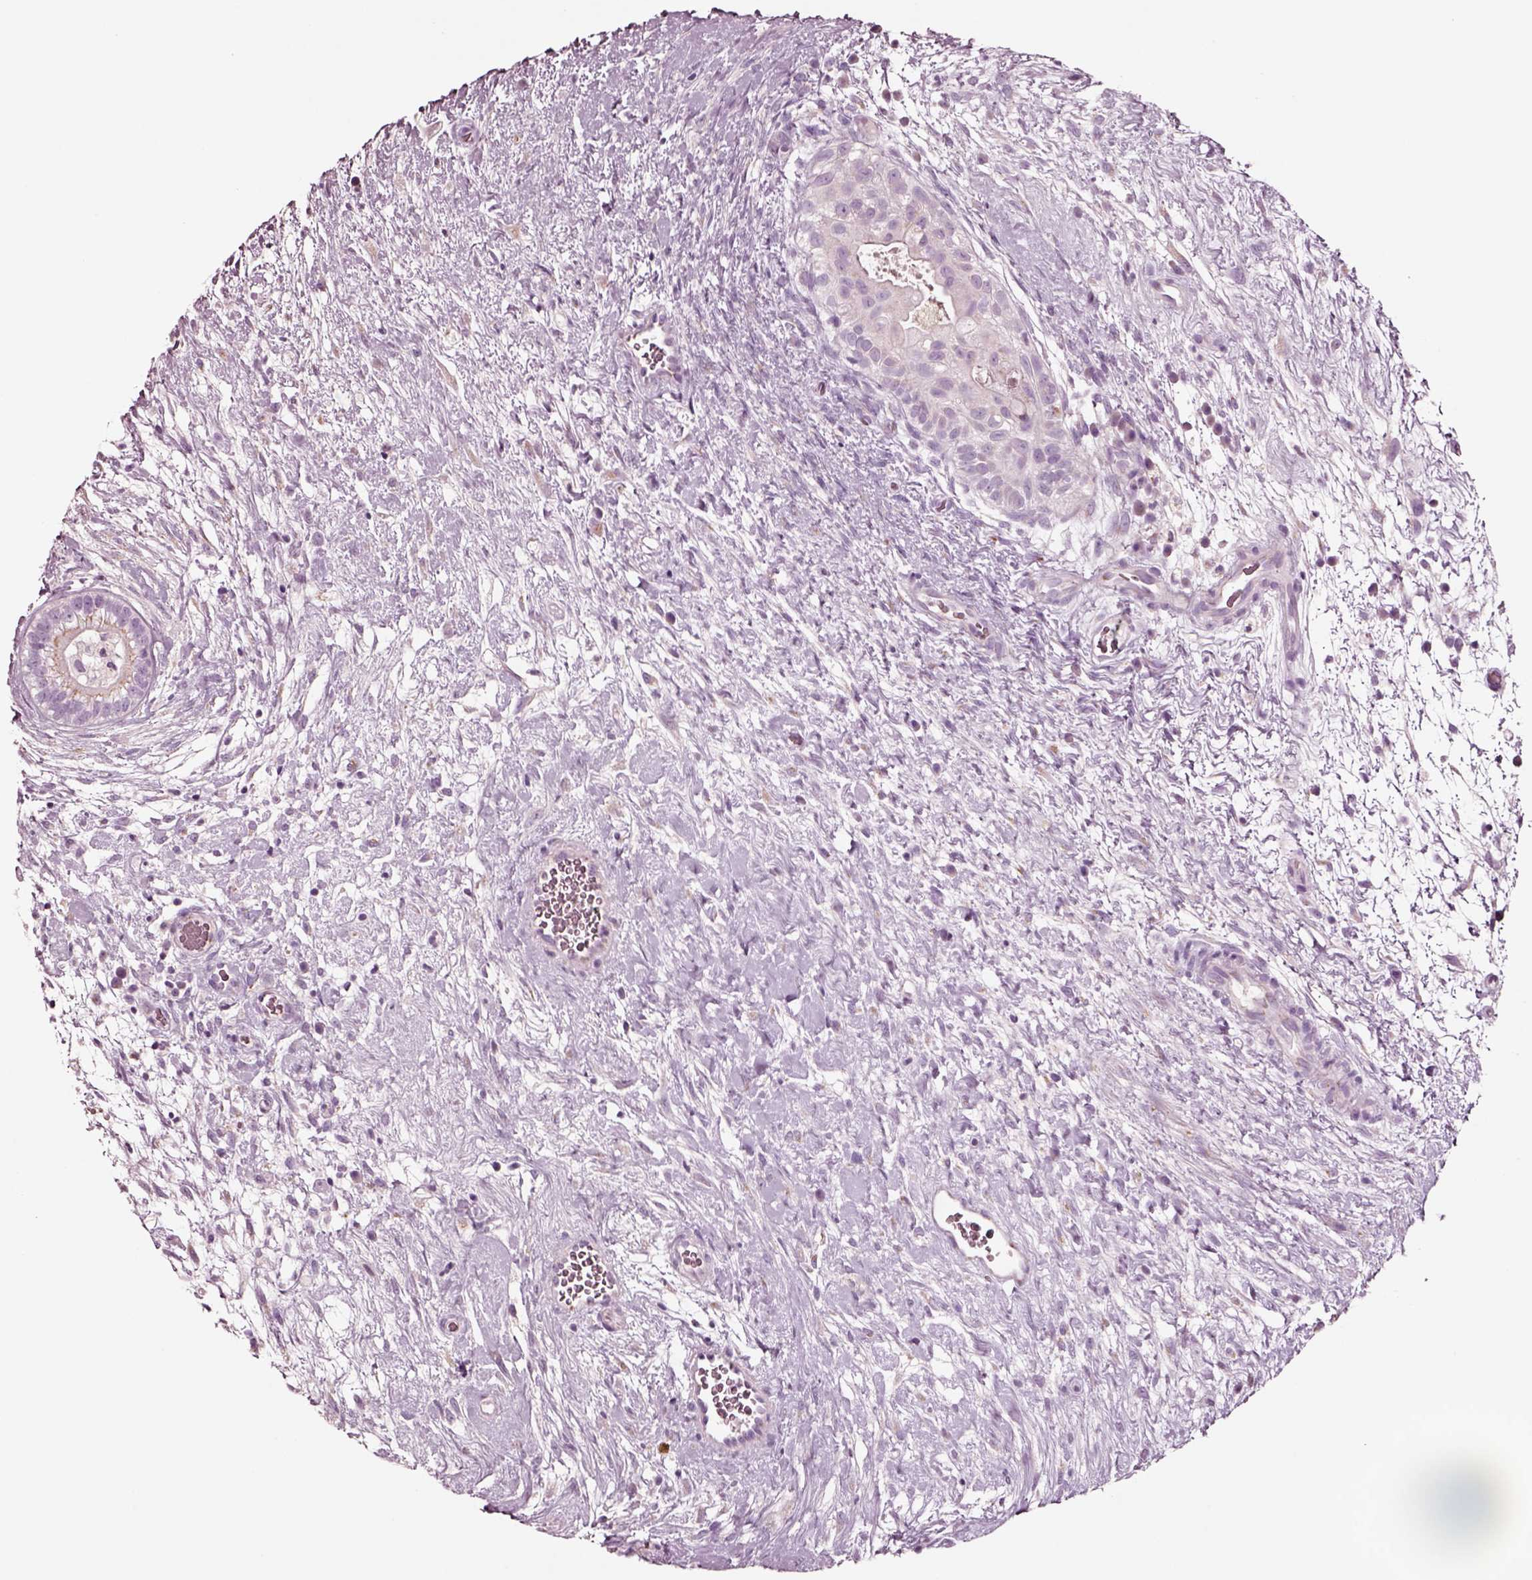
{"staining": {"intensity": "negative", "quantity": "none", "location": "none"}, "tissue": "testis cancer", "cell_type": "Tumor cells", "image_type": "cancer", "snomed": [{"axis": "morphology", "description": "Normal tissue, NOS"}, {"axis": "morphology", "description": "Carcinoma, Embryonal, NOS"}, {"axis": "topography", "description": "Testis"}], "caption": "There is no significant staining in tumor cells of embryonal carcinoma (testis). (DAB (3,3'-diaminobenzidine) immunohistochemistry with hematoxylin counter stain).", "gene": "NMRK2", "patient": {"sex": "male", "age": 32}}